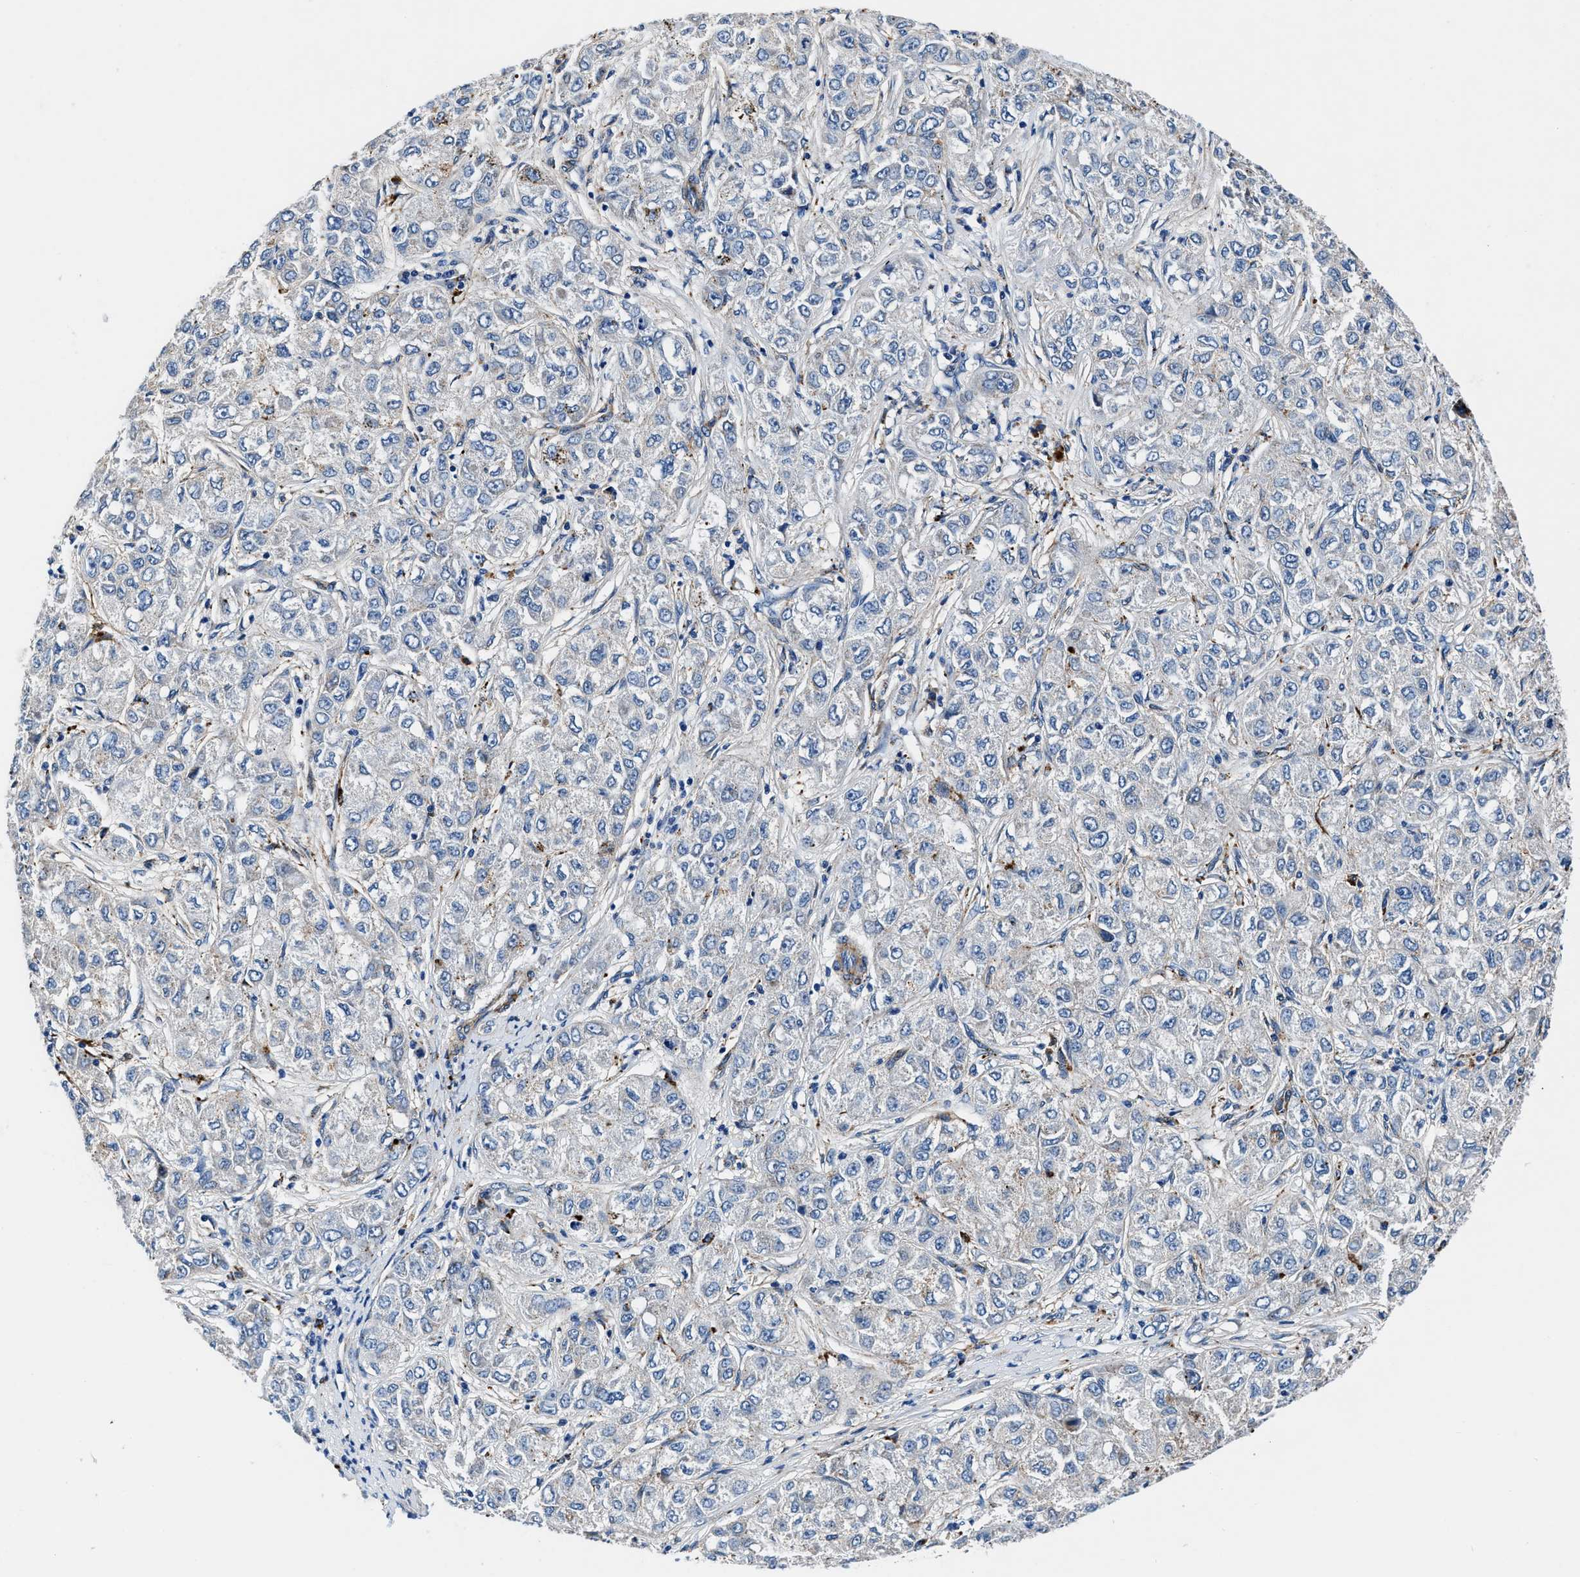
{"staining": {"intensity": "moderate", "quantity": "<25%", "location": "cytoplasmic/membranous"}, "tissue": "liver cancer", "cell_type": "Tumor cells", "image_type": "cancer", "snomed": [{"axis": "morphology", "description": "Carcinoma, Hepatocellular, NOS"}, {"axis": "topography", "description": "Liver"}], "caption": "Moderate cytoplasmic/membranous protein positivity is present in about <25% of tumor cells in hepatocellular carcinoma (liver). The staining was performed using DAB, with brown indicating positive protein expression. Nuclei are stained blue with hematoxylin.", "gene": "DAG1", "patient": {"sex": "male", "age": 80}}